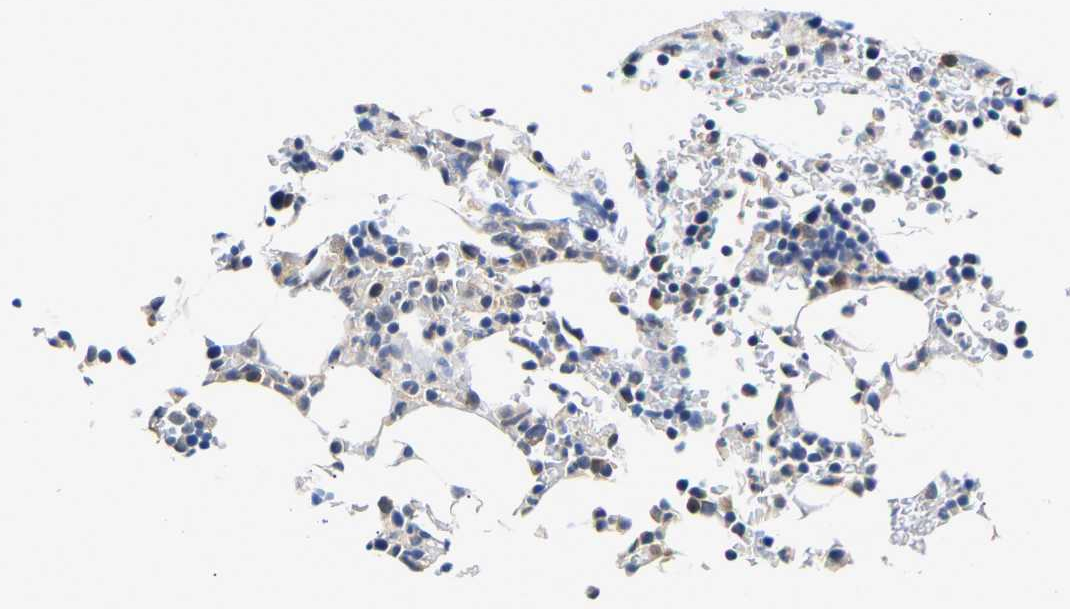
{"staining": {"intensity": "moderate", "quantity": "<25%", "location": "cytoplasmic/membranous"}, "tissue": "bone marrow", "cell_type": "Hematopoietic cells", "image_type": "normal", "snomed": [{"axis": "morphology", "description": "Normal tissue, NOS"}, {"axis": "topography", "description": "Bone marrow"}], "caption": "IHC of benign human bone marrow exhibits low levels of moderate cytoplasmic/membranous positivity in about <25% of hematopoietic cells.", "gene": "UCHL3", "patient": {"sex": "female", "age": 81}}